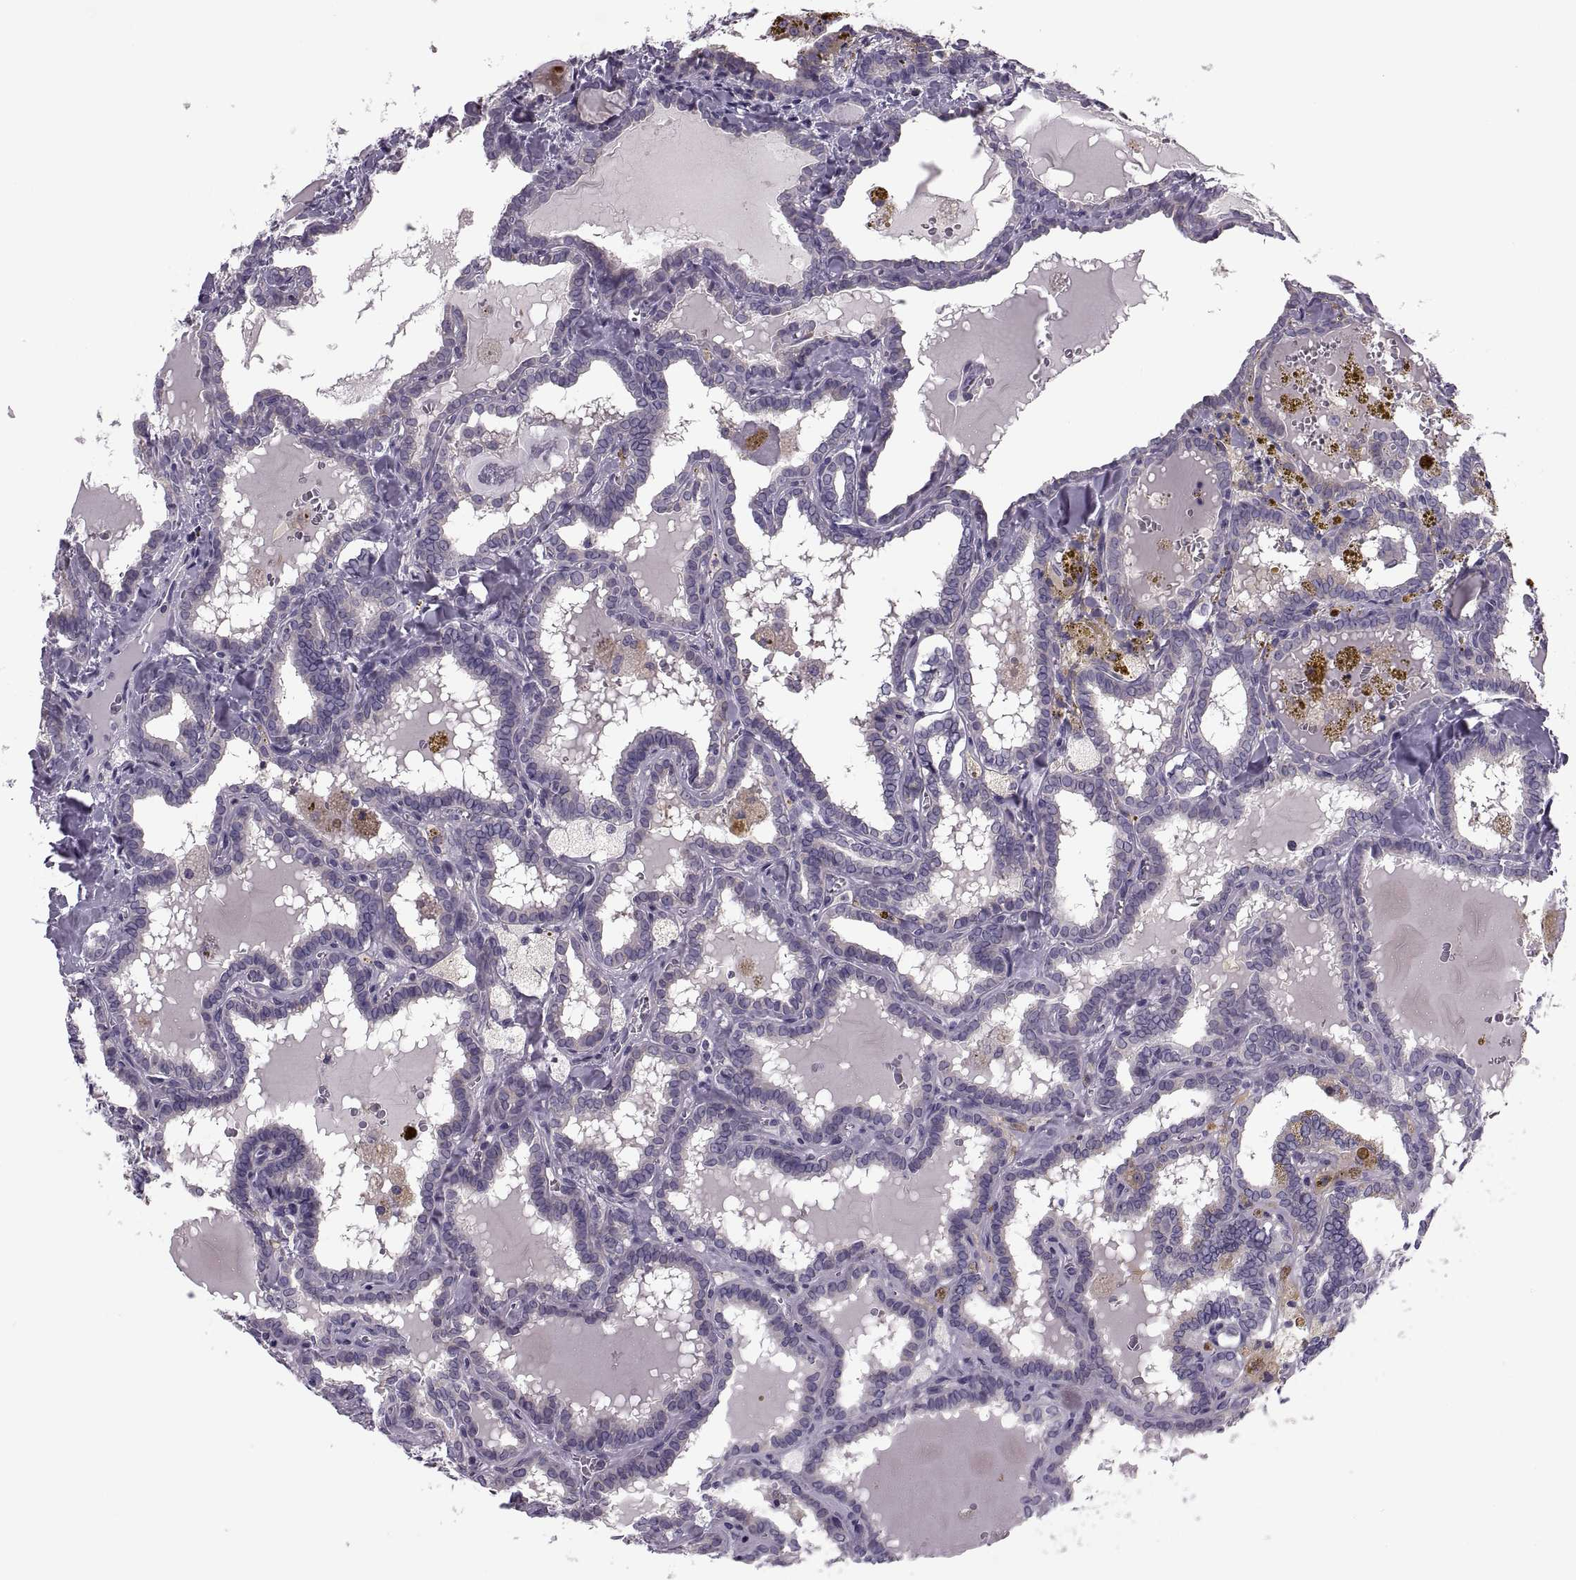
{"staining": {"intensity": "negative", "quantity": "none", "location": "none"}, "tissue": "thyroid cancer", "cell_type": "Tumor cells", "image_type": "cancer", "snomed": [{"axis": "morphology", "description": "Papillary adenocarcinoma, NOS"}, {"axis": "topography", "description": "Thyroid gland"}], "caption": "Tumor cells show no significant positivity in papillary adenocarcinoma (thyroid).", "gene": "PRSS54", "patient": {"sex": "female", "age": 39}}